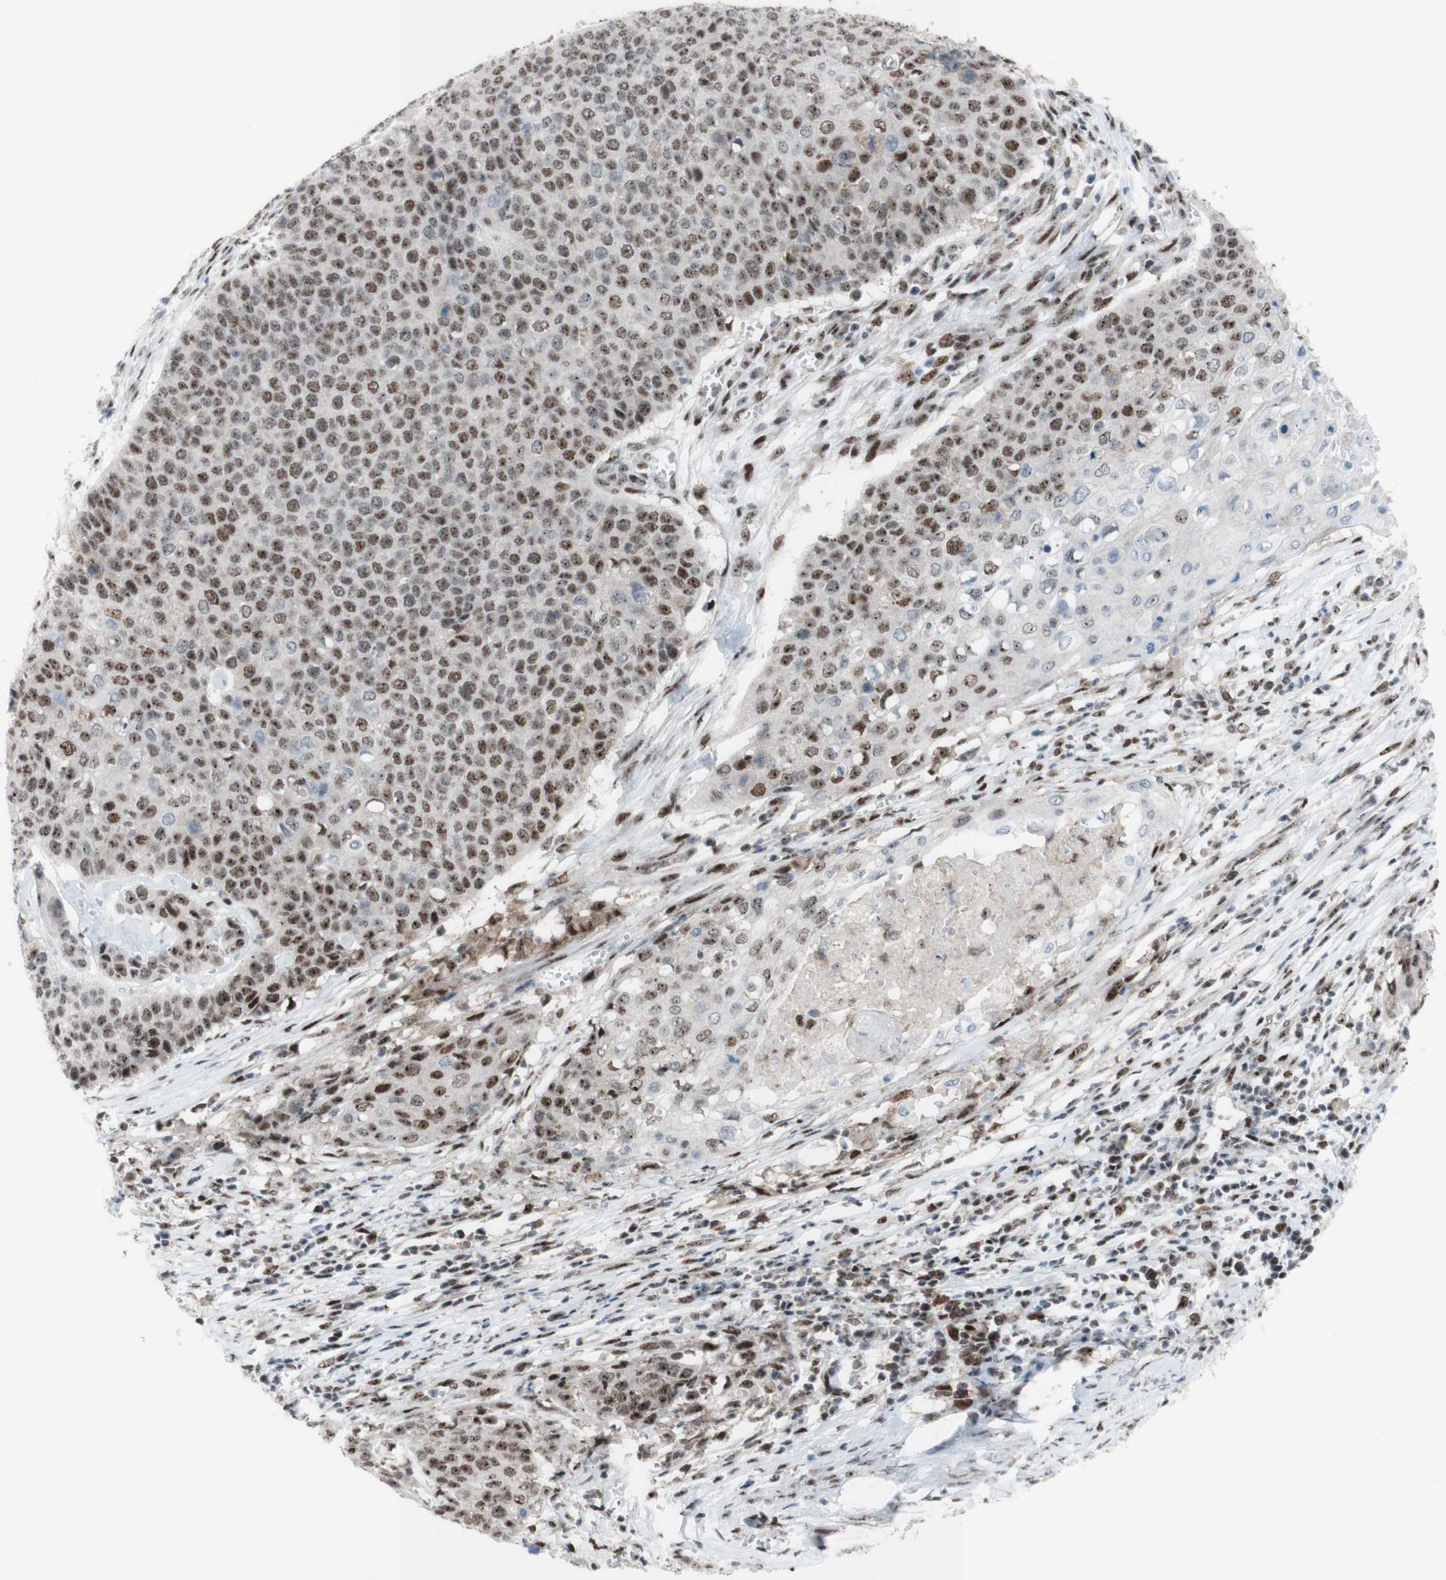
{"staining": {"intensity": "weak", "quantity": ">75%", "location": "nuclear"}, "tissue": "cervical cancer", "cell_type": "Tumor cells", "image_type": "cancer", "snomed": [{"axis": "morphology", "description": "Squamous cell carcinoma, NOS"}, {"axis": "topography", "description": "Cervix"}], "caption": "Cervical squamous cell carcinoma tissue exhibits weak nuclear positivity in about >75% of tumor cells", "gene": "POLR1A", "patient": {"sex": "female", "age": 39}}